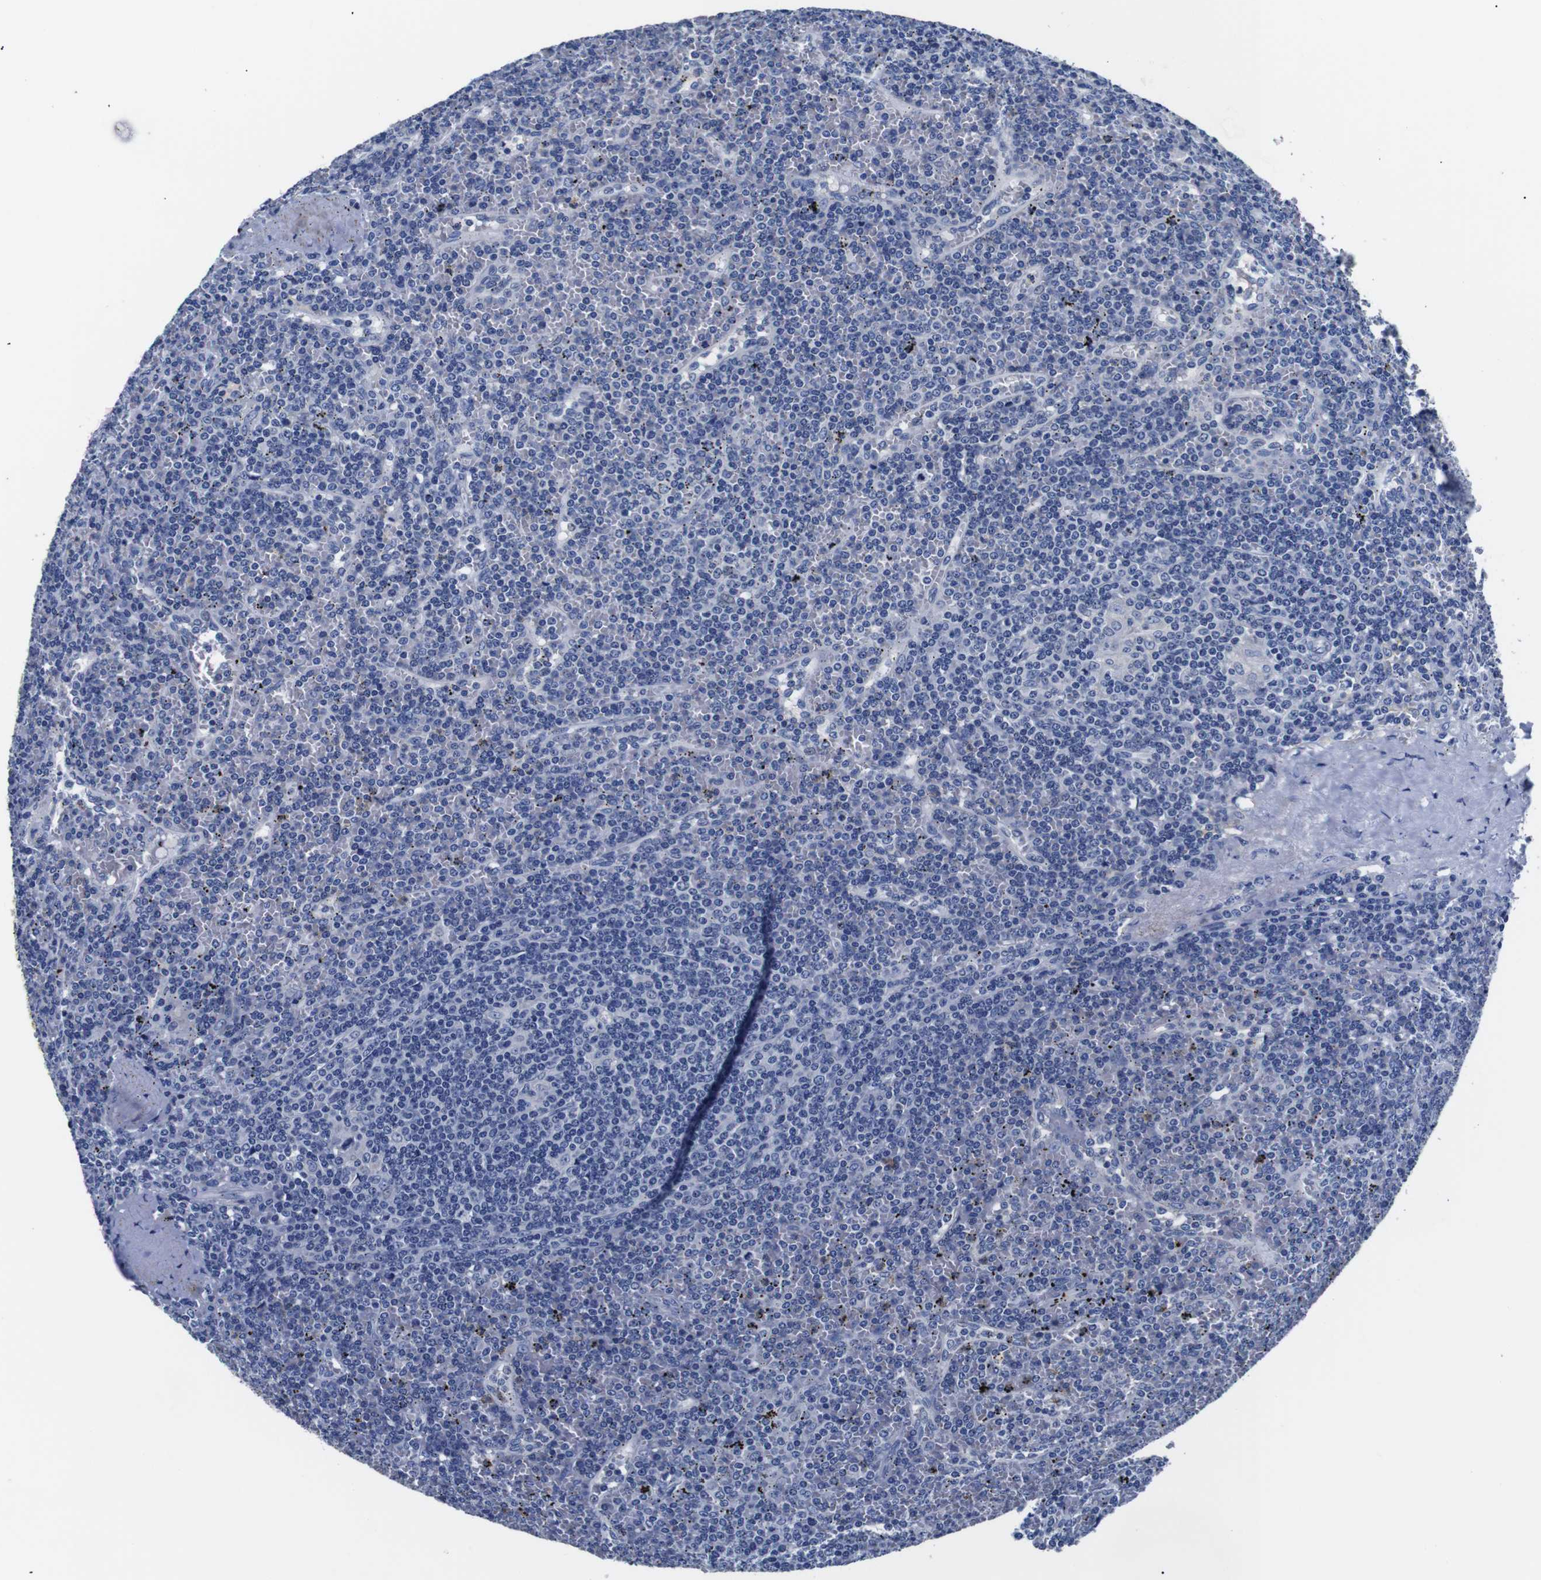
{"staining": {"intensity": "negative", "quantity": "none", "location": "none"}, "tissue": "lymphoma", "cell_type": "Tumor cells", "image_type": "cancer", "snomed": [{"axis": "morphology", "description": "Malignant lymphoma, non-Hodgkin's type, Low grade"}, {"axis": "topography", "description": "Spleen"}], "caption": "Immunohistochemistry (IHC) of human lymphoma demonstrates no positivity in tumor cells.", "gene": "GAP43", "patient": {"sex": "female", "age": 19}}